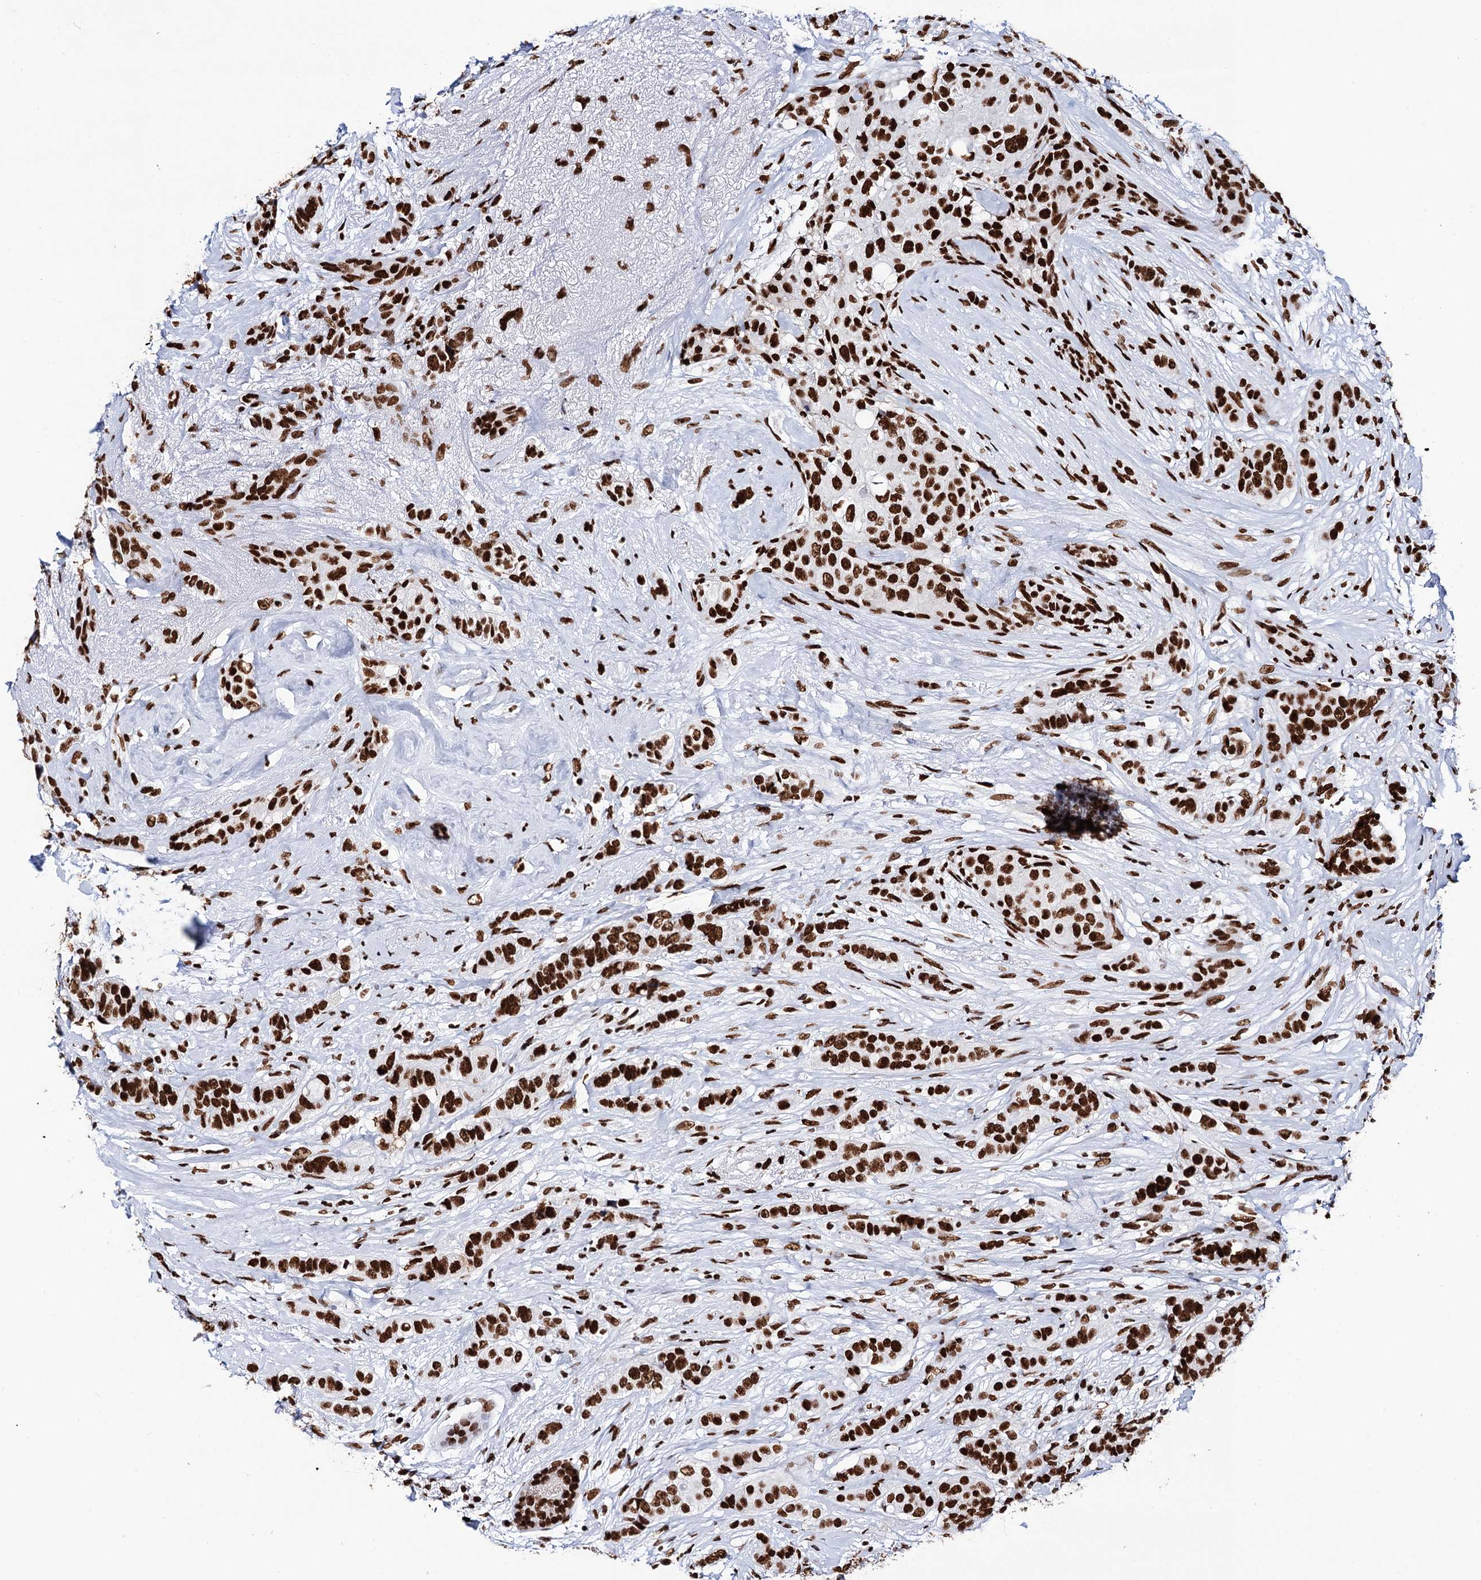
{"staining": {"intensity": "strong", "quantity": ">75%", "location": "nuclear"}, "tissue": "breast cancer", "cell_type": "Tumor cells", "image_type": "cancer", "snomed": [{"axis": "morphology", "description": "Lobular carcinoma"}, {"axis": "topography", "description": "Breast"}], "caption": "Immunohistochemistry (DAB) staining of breast cancer reveals strong nuclear protein expression in about >75% of tumor cells.", "gene": "MATR3", "patient": {"sex": "female", "age": 51}}